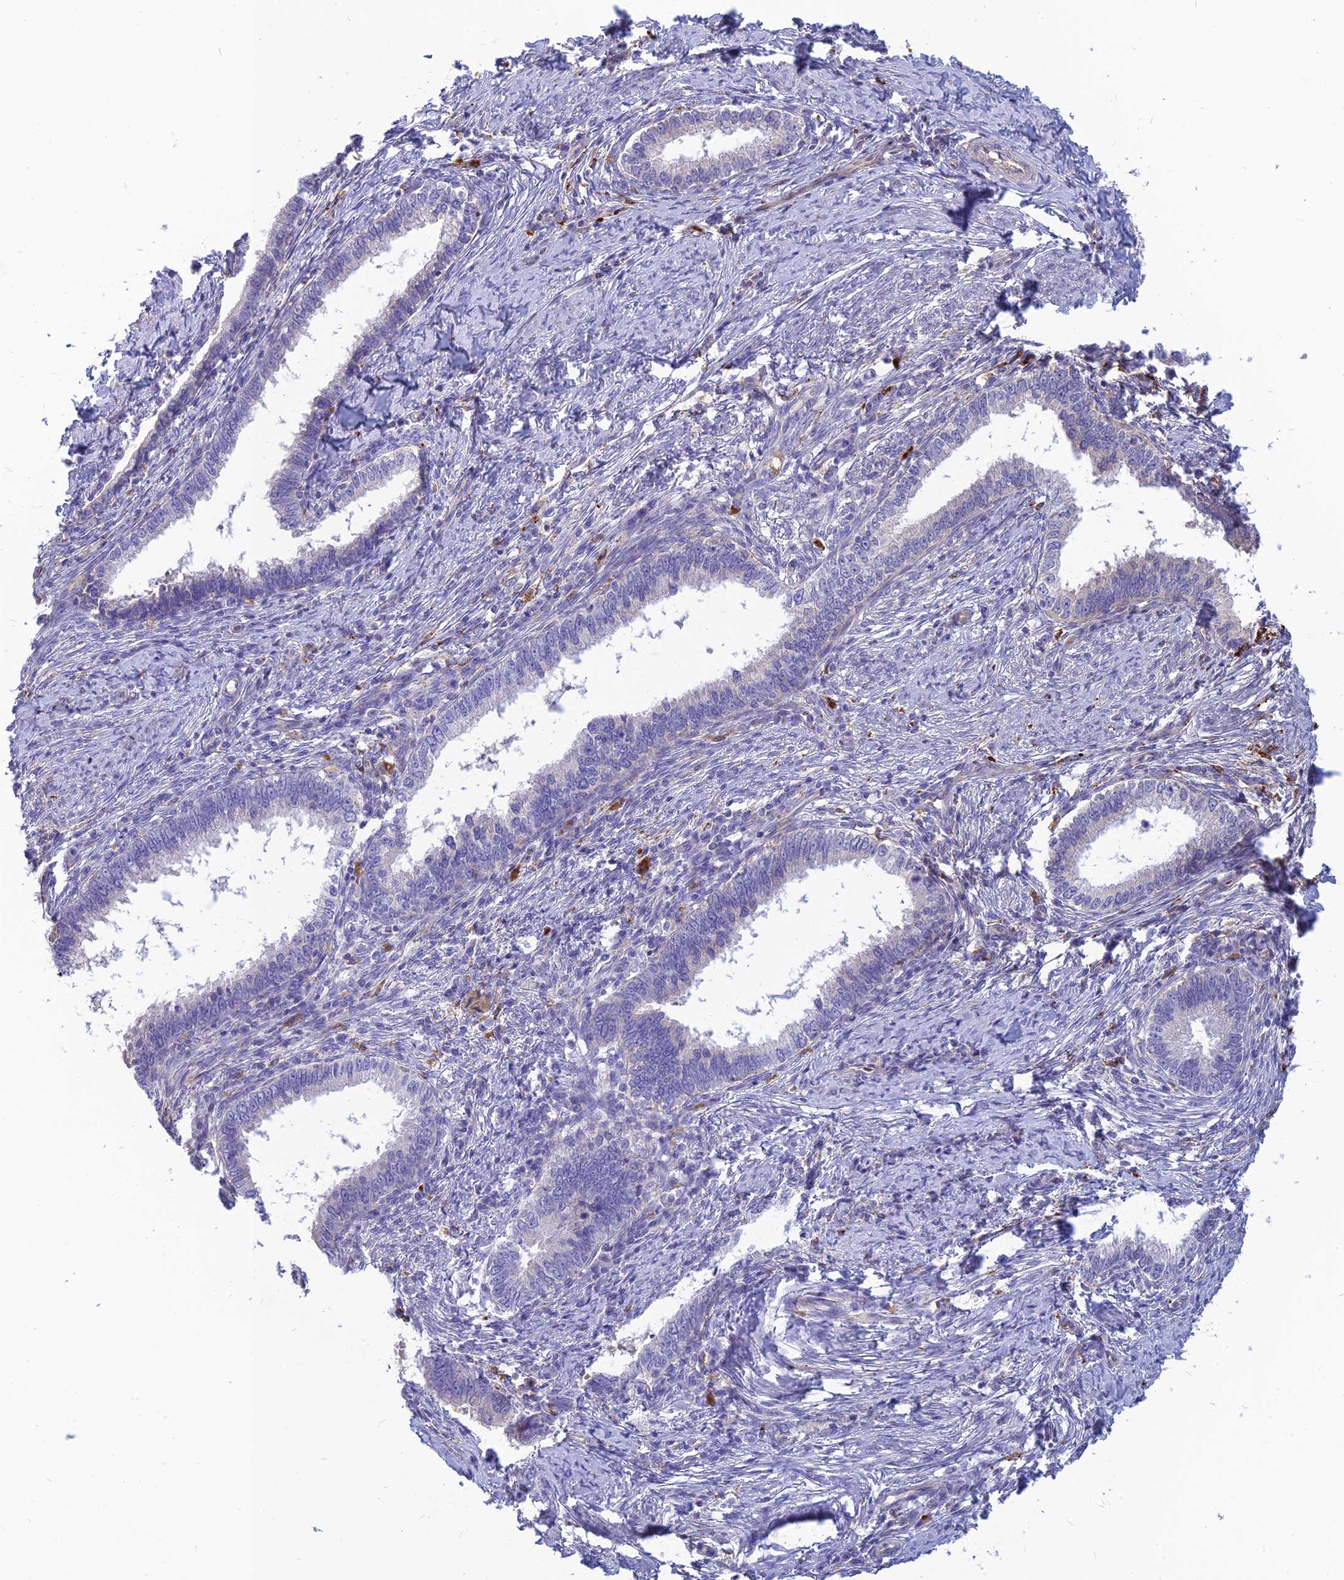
{"staining": {"intensity": "weak", "quantity": "<25%", "location": "cytoplasmic/membranous"}, "tissue": "cervical cancer", "cell_type": "Tumor cells", "image_type": "cancer", "snomed": [{"axis": "morphology", "description": "Adenocarcinoma, NOS"}, {"axis": "topography", "description": "Cervix"}], "caption": "Immunohistochemical staining of human cervical cancer (adenocarcinoma) demonstrates no significant staining in tumor cells.", "gene": "PHKA2", "patient": {"sex": "female", "age": 36}}